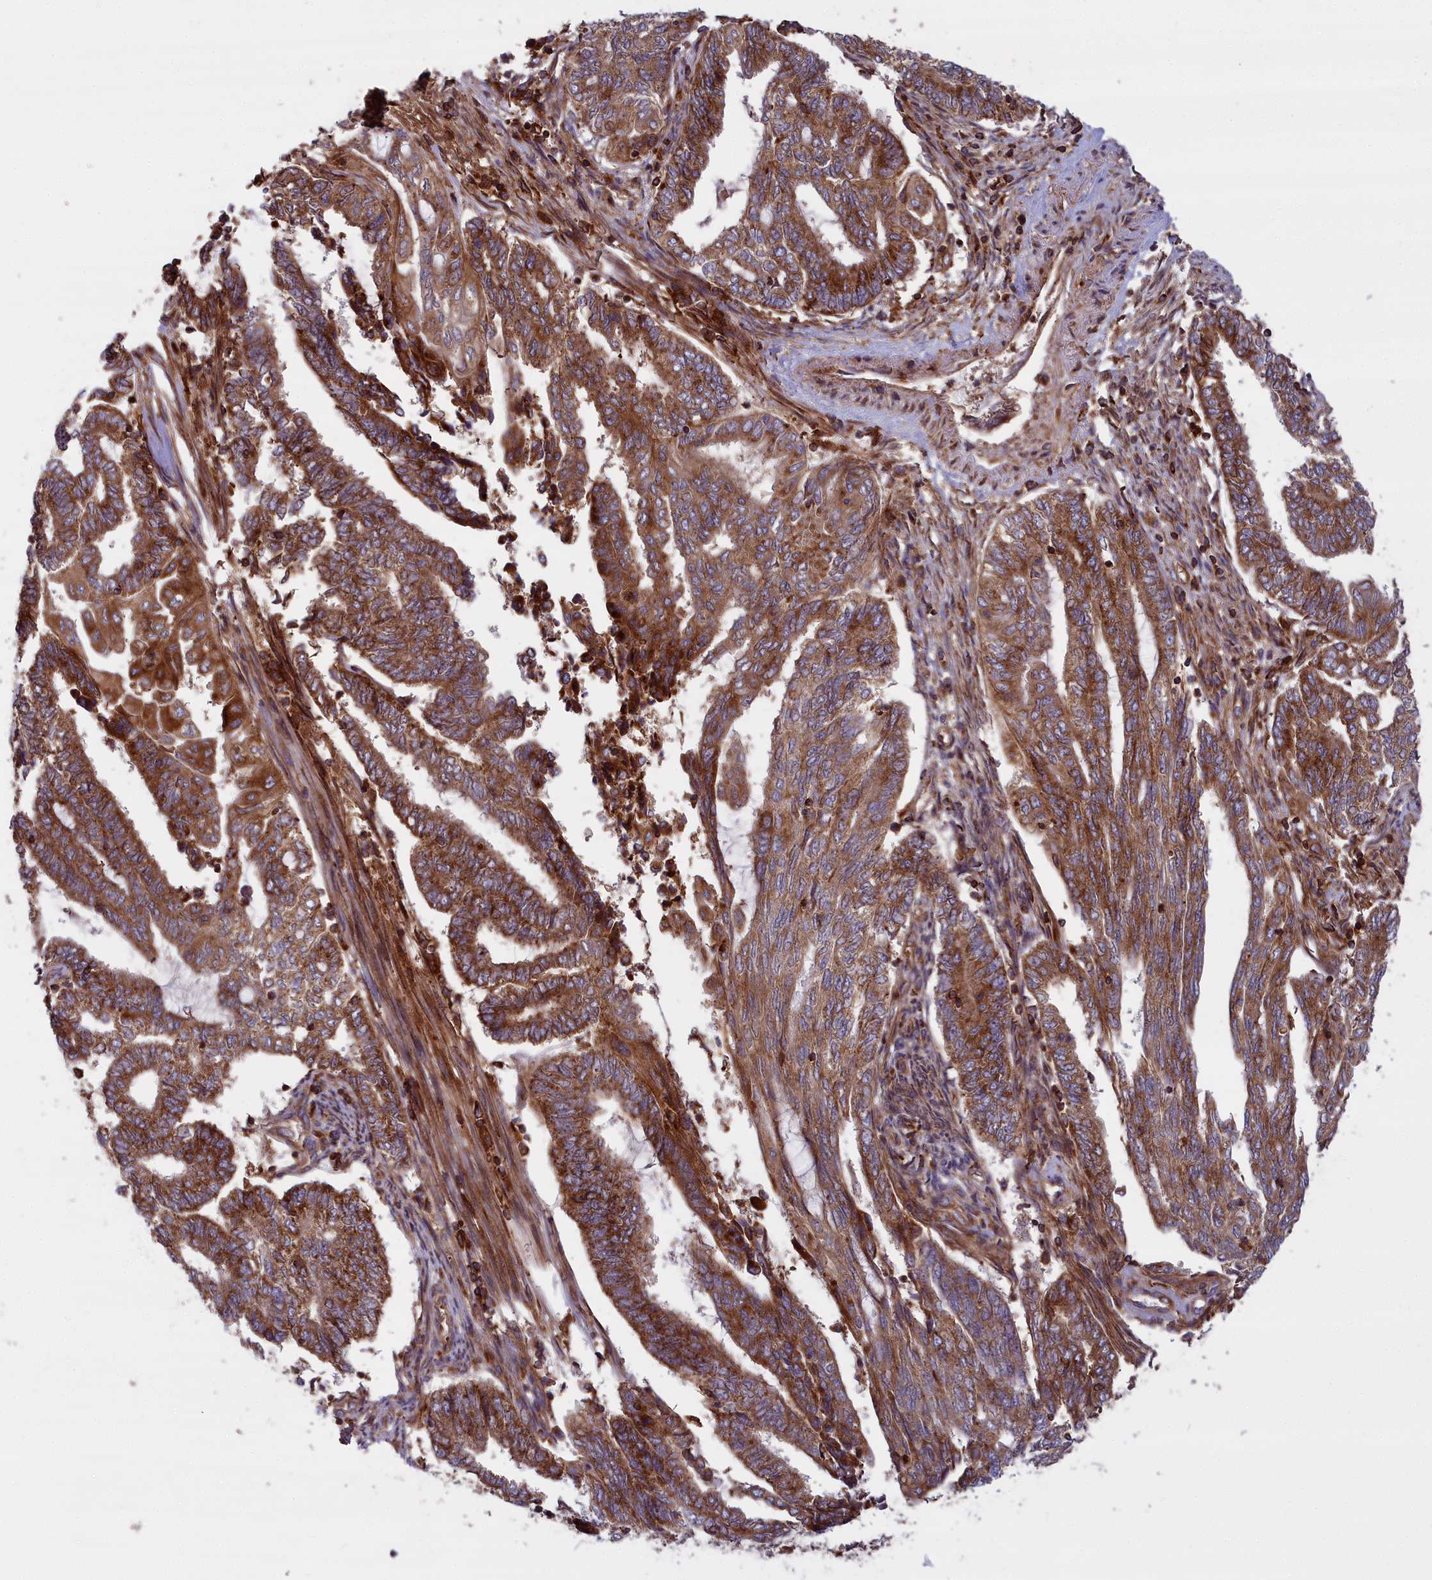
{"staining": {"intensity": "strong", "quantity": ">75%", "location": "cytoplasmic/membranous"}, "tissue": "endometrial cancer", "cell_type": "Tumor cells", "image_type": "cancer", "snomed": [{"axis": "morphology", "description": "Adenocarcinoma, NOS"}, {"axis": "topography", "description": "Uterus"}, {"axis": "topography", "description": "Endometrium"}], "caption": "IHC (DAB) staining of endometrial cancer (adenocarcinoma) displays strong cytoplasmic/membranous protein positivity in approximately >75% of tumor cells.", "gene": "LNPEP", "patient": {"sex": "female", "age": 70}}